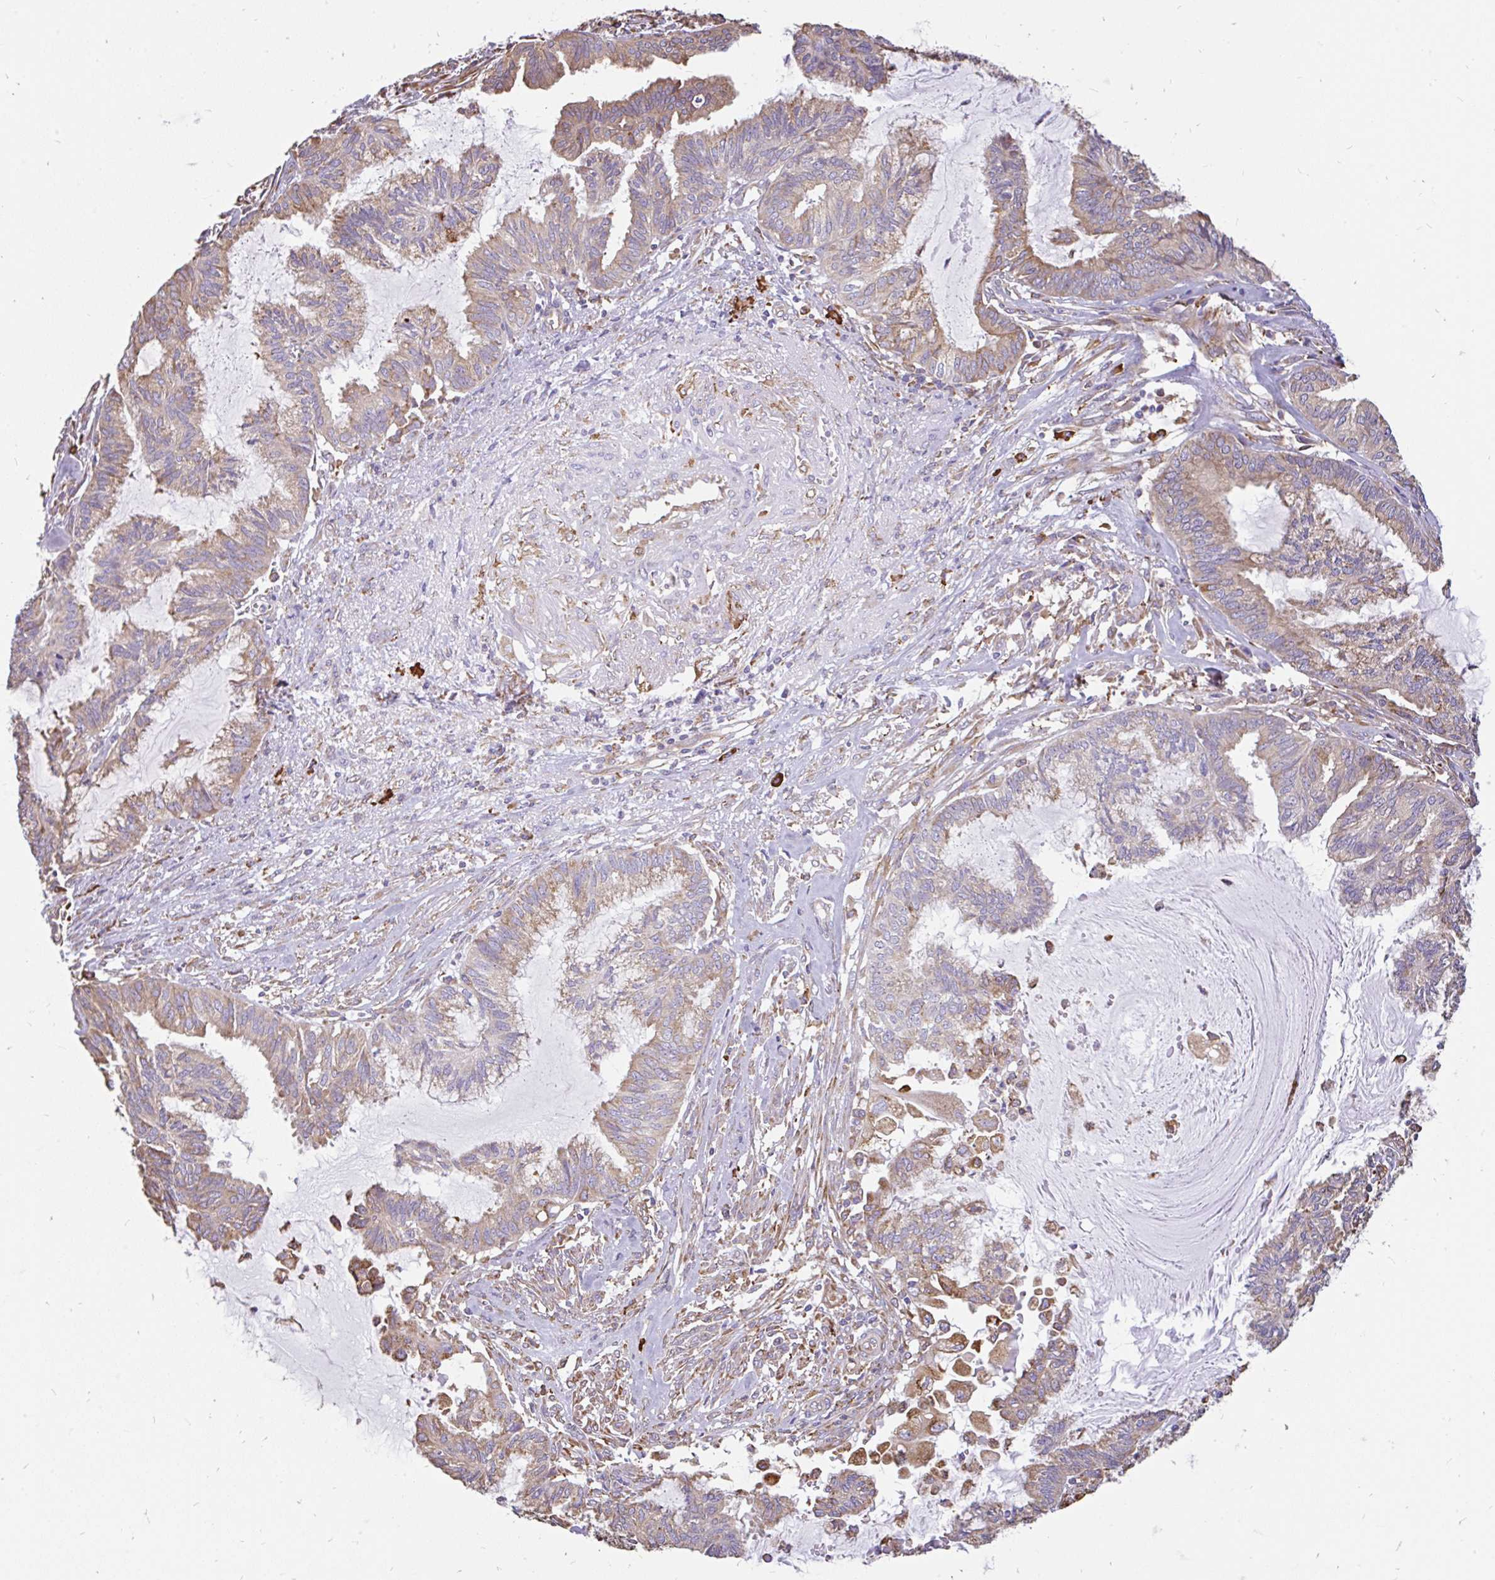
{"staining": {"intensity": "weak", "quantity": "25%-75%", "location": "cytoplasmic/membranous"}, "tissue": "endometrial cancer", "cell_type": "Tumor cells", "image_type": "cancer", "snomed": [{"axis": "morphology", "description": "Adenocarcinoma, NOS"}, {"axis": "topography", "description": "Endometrium"}], "caption": "IHC image of endometrial cancer stained for a protein (brown), which exhibits low levels of weak cytoplasmic/membranous positivity in approximately 25%-75% of tumor cells.", "gene": "EML5", "patient": {"sex": "female", "age": 86}}